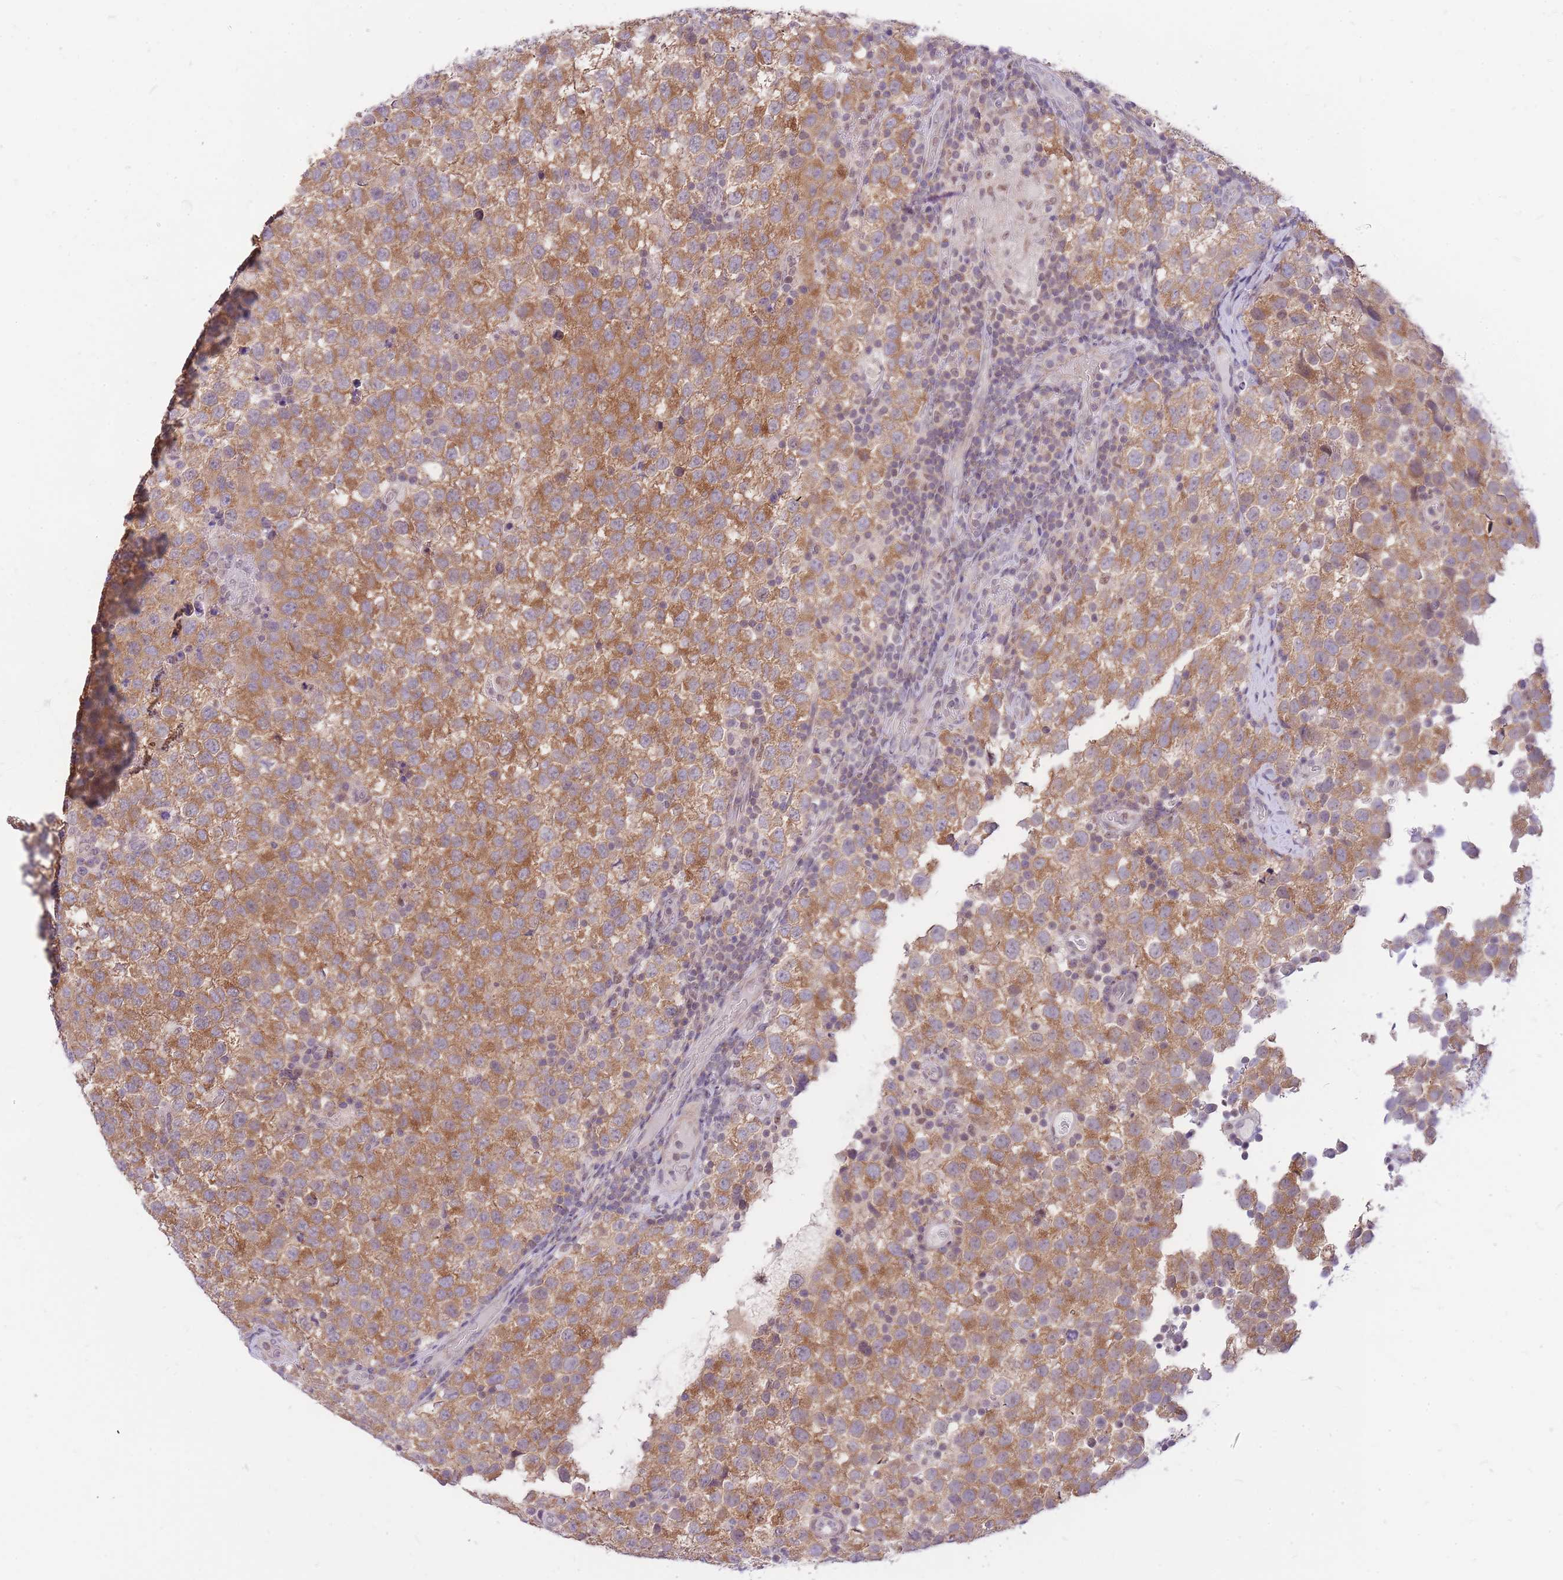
{"staining": {"intensity": "moderate", "quantity": ">75%", "location": "cytoplasmic/membranous"}, "tissue": "testis cancer", "cell_type": "Tumor cells", "image_type": "cancer", "snomed": [{"axis": "morphology", "description": "Seminoma, NOS"}, {"axis": "topography", "description": "Testis"}], "caption": "Immunohistochemical staining of human testis cancer (seminoma) reveals medium levels of moderate cytoplasmic/membranous staining in approximately >75% of tumor cells.", "gene": "MINDY2", "patient": {"sex": "male", "age": 34}}